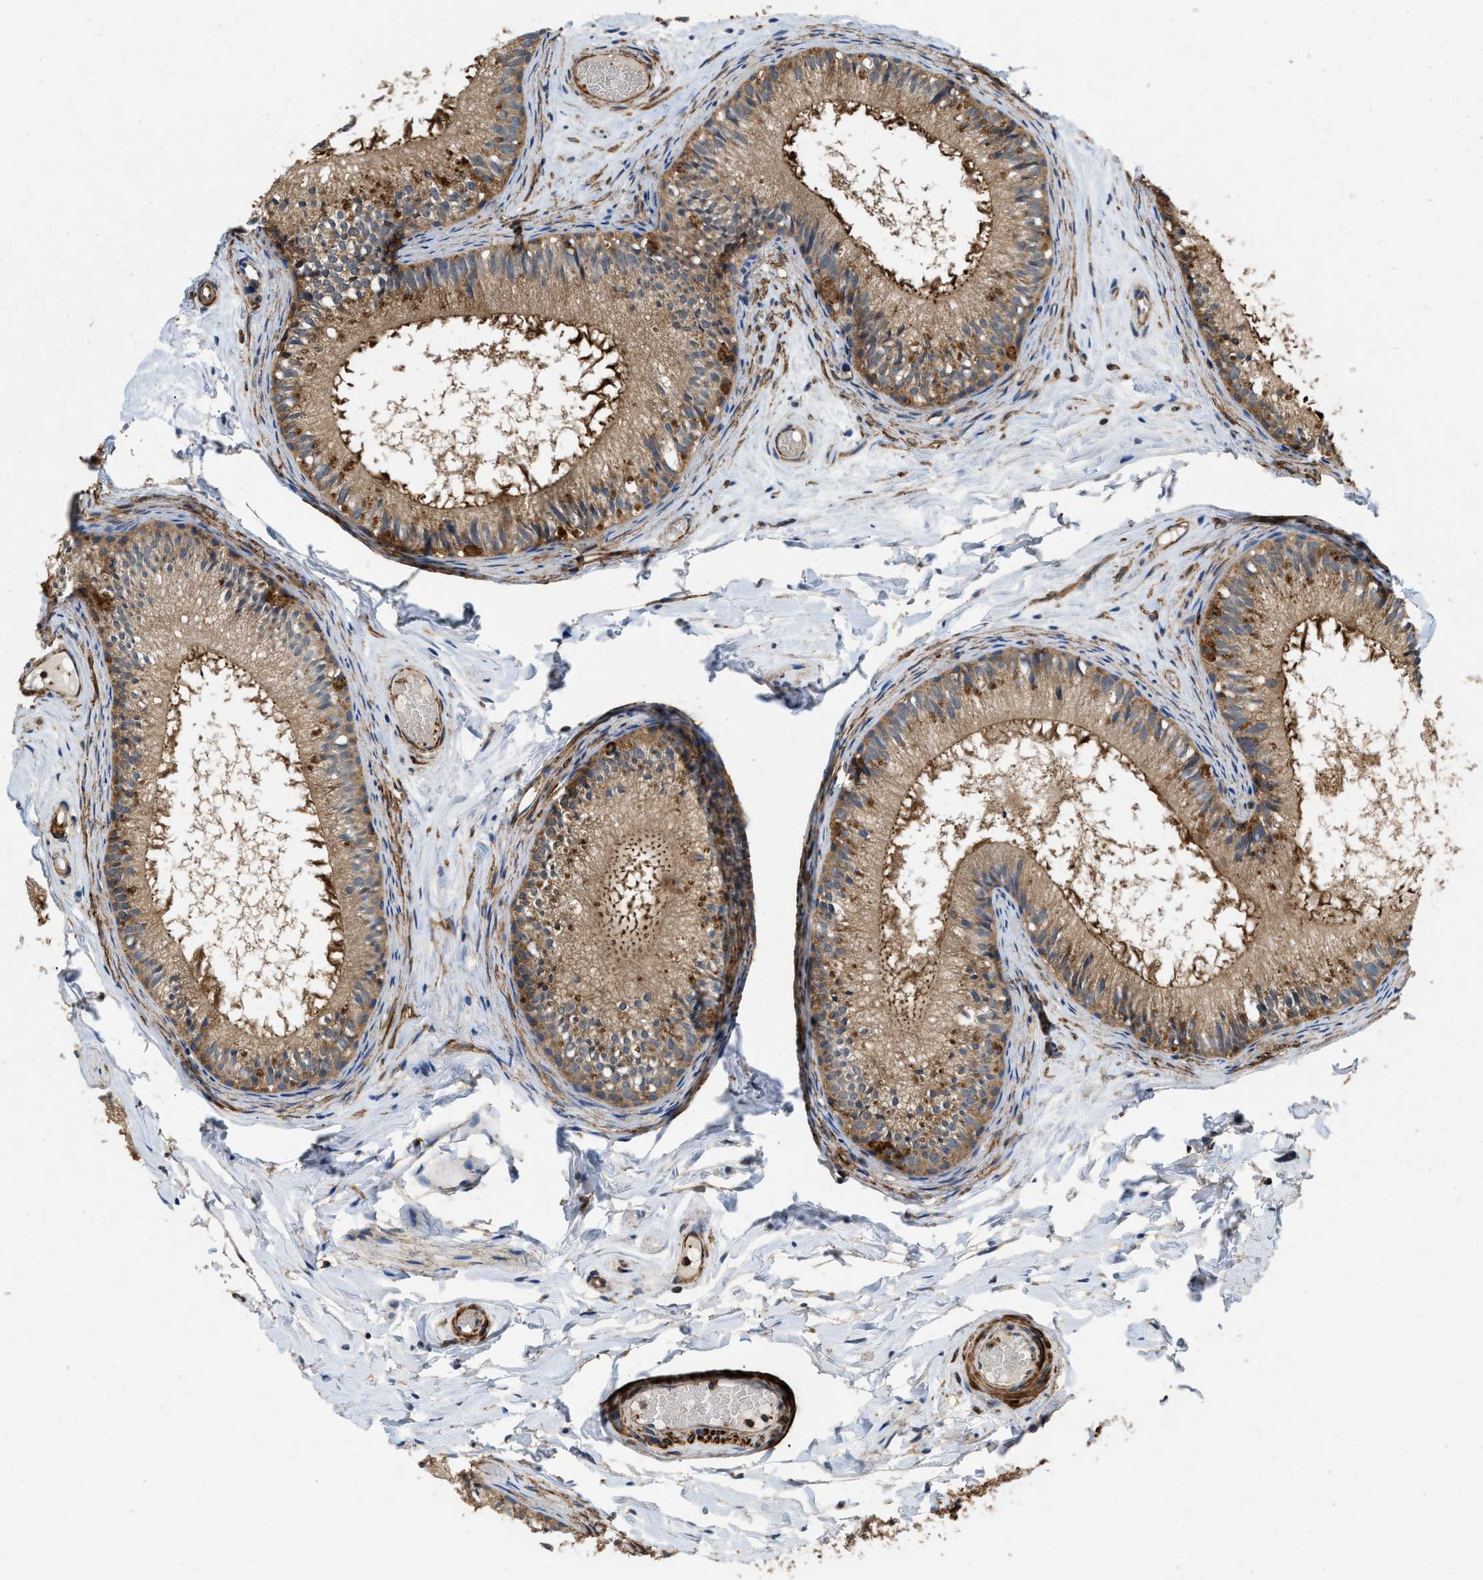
{"staining": {"intensity": "moderate", "quantity": ">75%", "location": "cytoplasmic/membranous"}, "tissue": "epididymis", "cell_type": "Glandular cells", "image_type": "normal", "snomed": [{"axis": "morphology", "description": "Normal tissue, NOS"}, {"axis": "topography", "description": "Epididymis"}], "caption": "Moderate cytoplasmic/membranous staining for a protein is seen in about >75% of glandular cells of benign epididymis using IHC.", "gene": "LINGO2", "patient": {"sex": "male", "age": 46}}